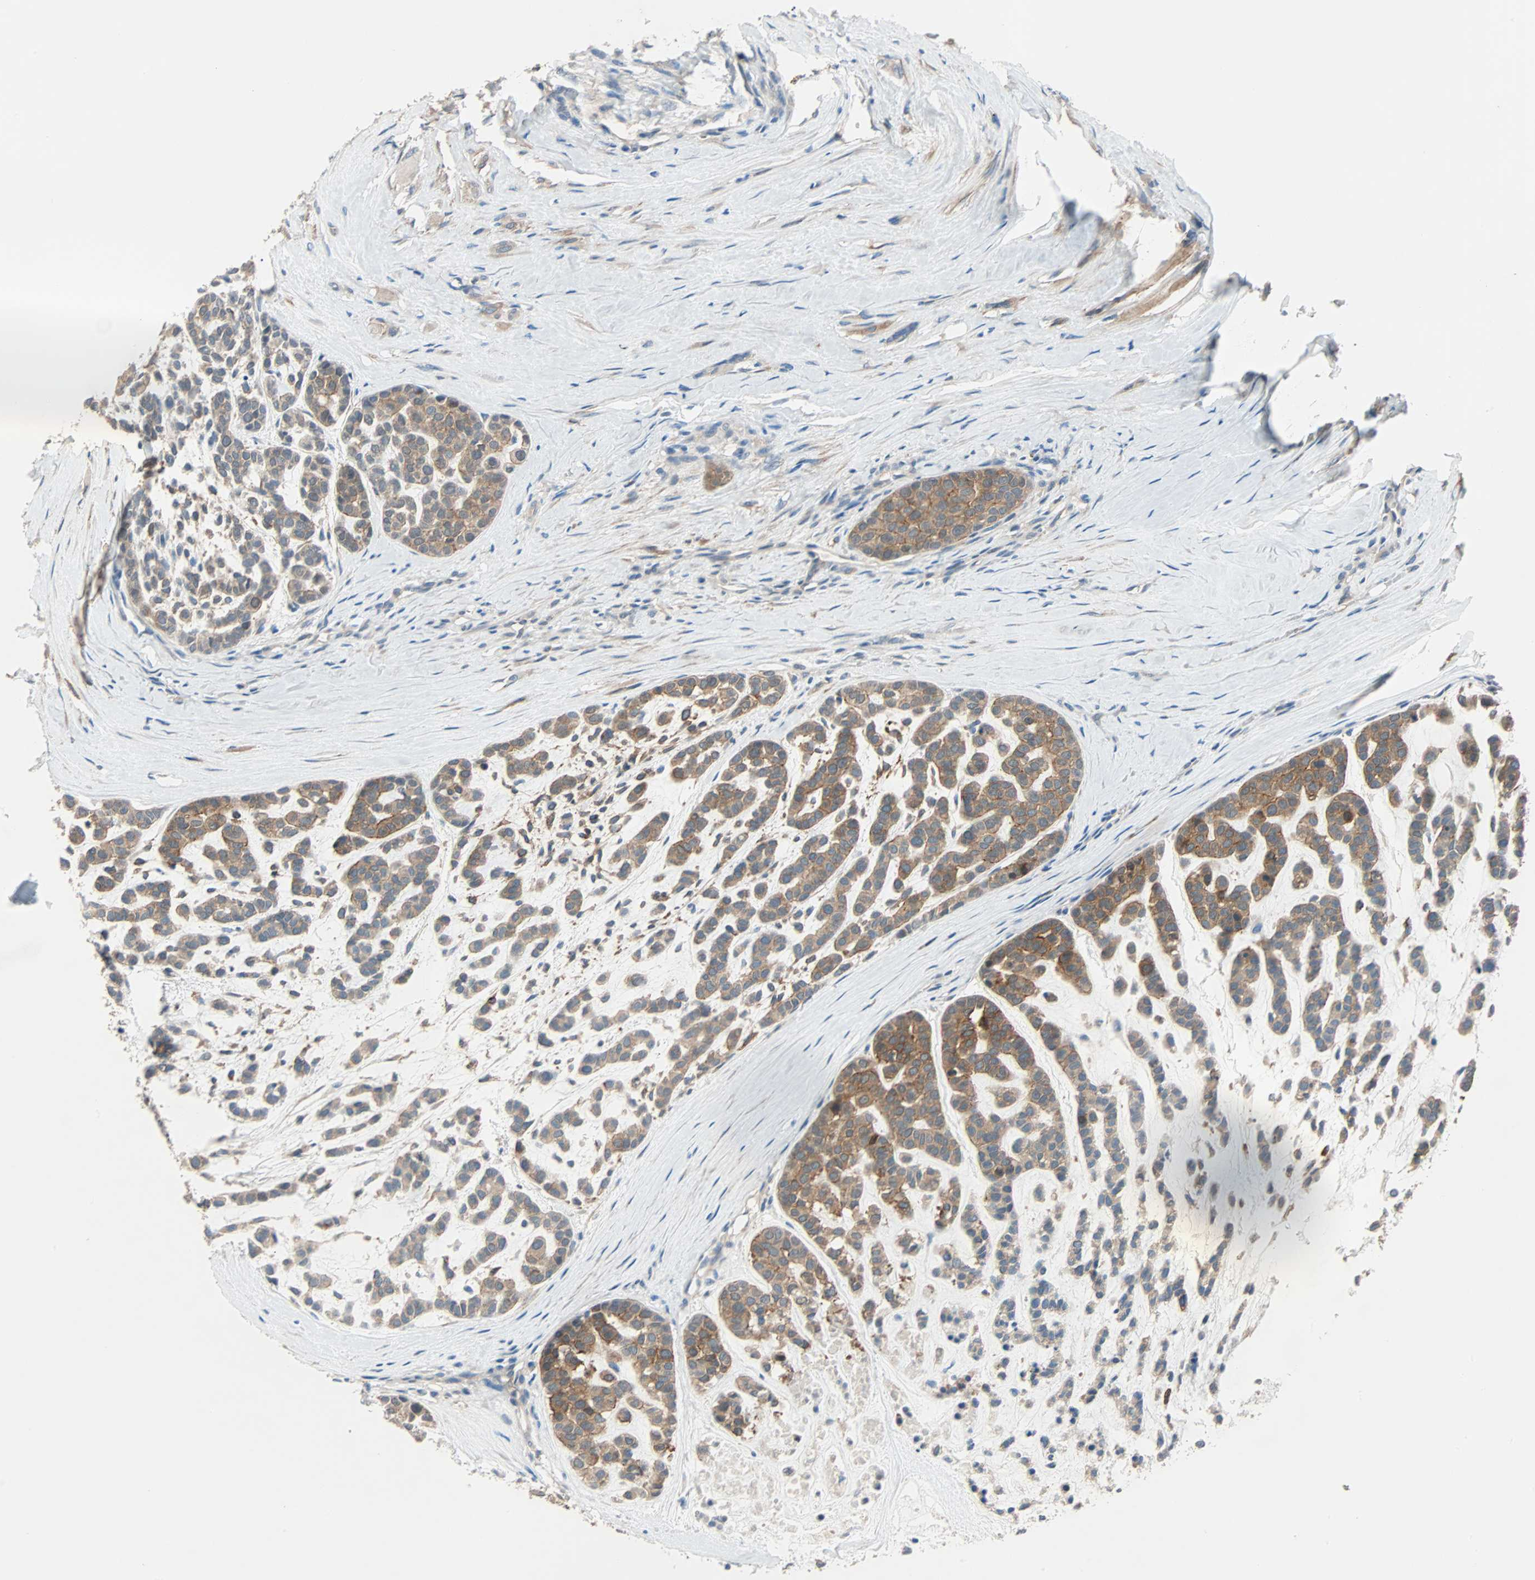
{"staining": {"intensity": "moderate", "quantity": ">75%", "location": "cytoplasmic/membranous"}, "tissue": "head and neck cancer", "cell_type": "Tumor cells", "image_type": "cancer", "snomed": [{"axis": "morphology", "description": "Adenocarcinoma, NOS"}, {"axis": "morphology", "description": "Adenoma, NOS"}, {"axis": "topography", "description": "Head-Neck"}], "caption": "Head and neck adenoma was stained to show a protein in brown. There is medium levels of moderate cytoplasmic/membranous expression in approximately >75% of tumor cells.", "gene": "TNFRSF12A", "patient": {"sex": "female", "age": 55}}